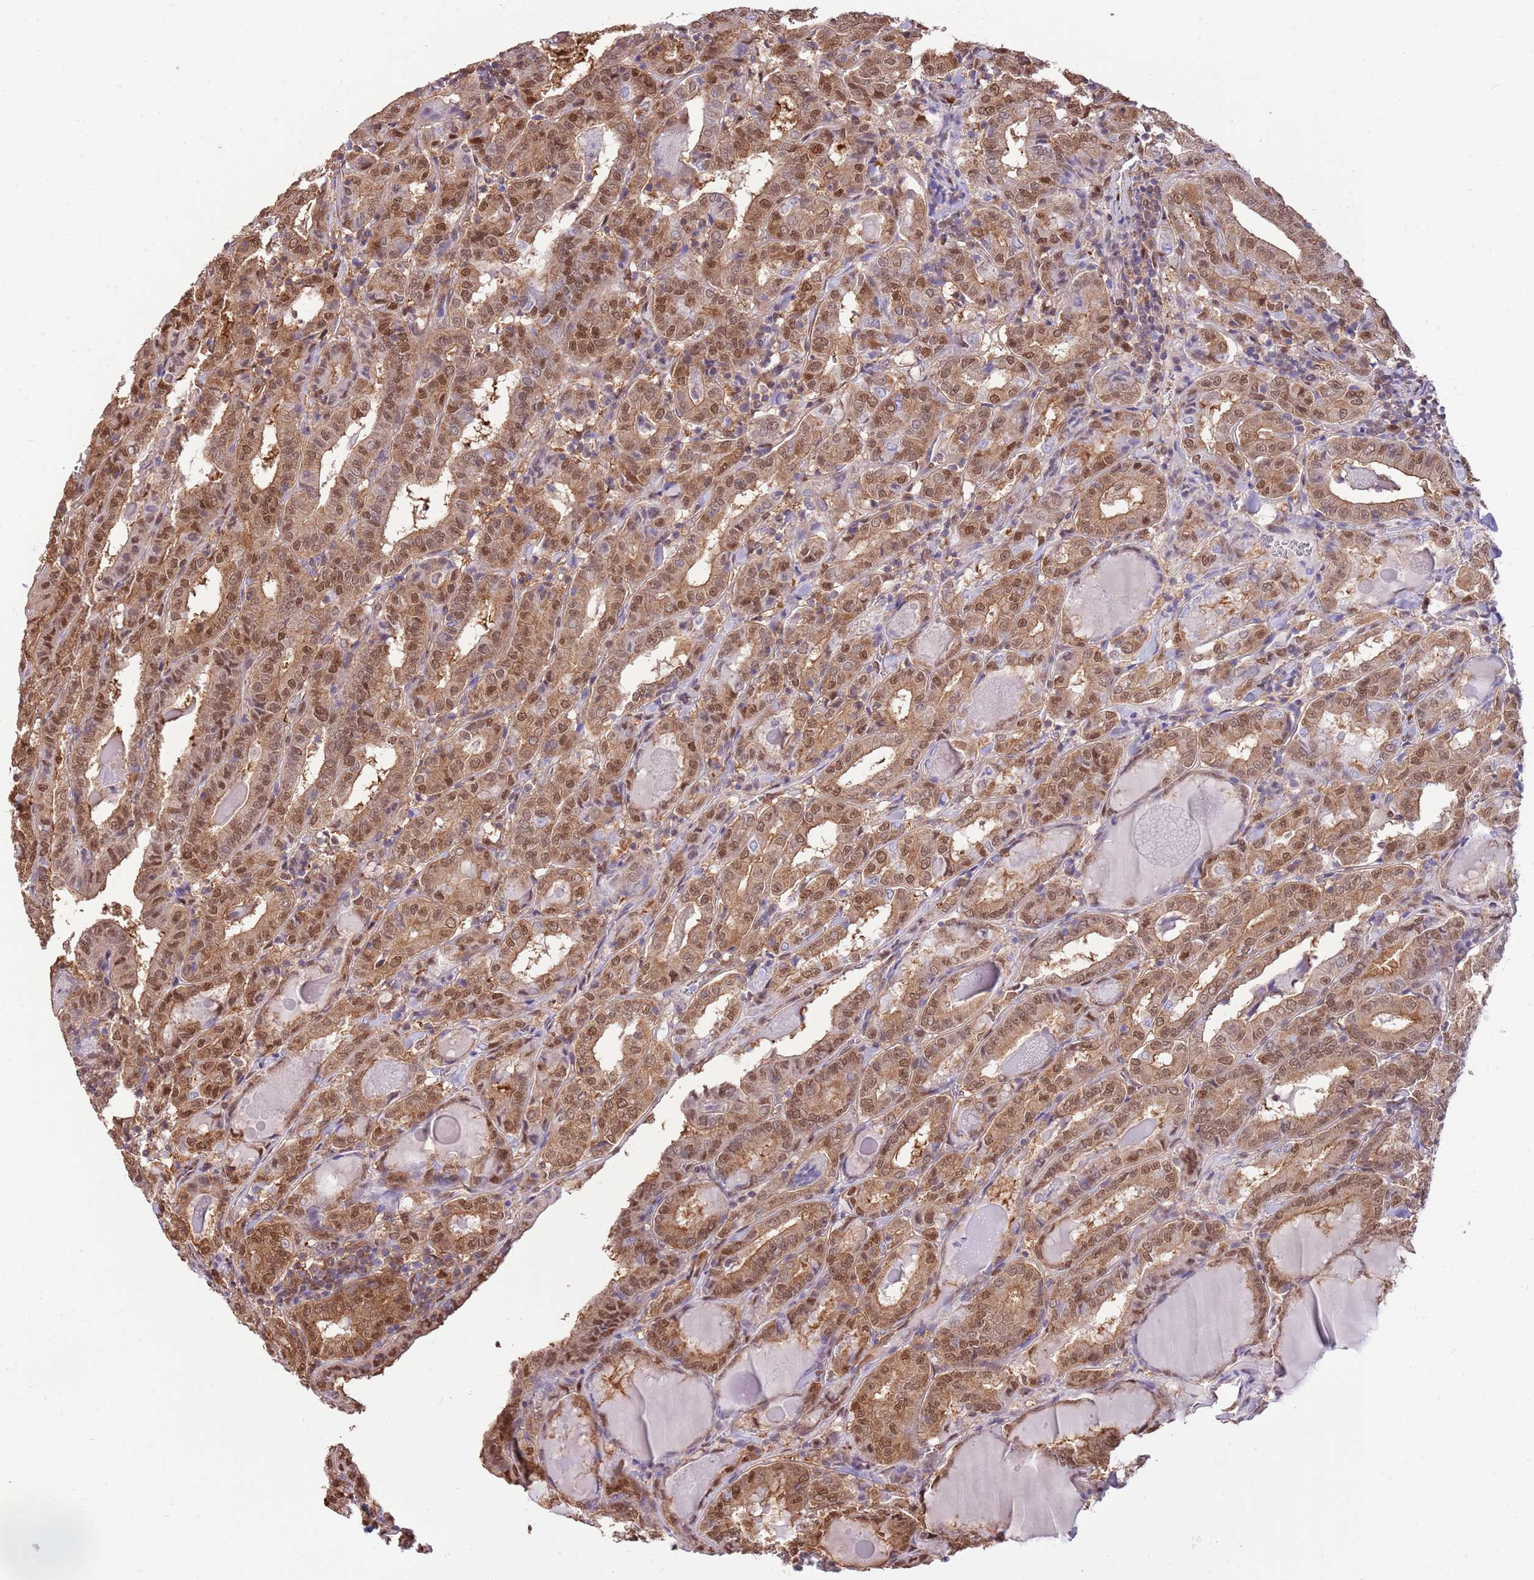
{"staining": {"intensity": "moderate", "quantity": ">75%", "location": "cytoplasmic/membranous,nuclear"}, "tissue": "thyroid cancer", "cell_type": "Tumor cells", "image_type": "cancer", "snomed": [{"axis": "morphology", "description": "Papillary adenocarcinoma, NOS"}, {"axis": "topography", "description": "Thyroid gland"}], "caption": "This is a micrograph of IHC staining of thyroid papillary adenocarcinoma, which shows moderate positivity in the cytoplasmic/membranous and nuclear of tumor cells.", "gene": "NSFL1C", "patient": {"sex": "female", "age": 72}}